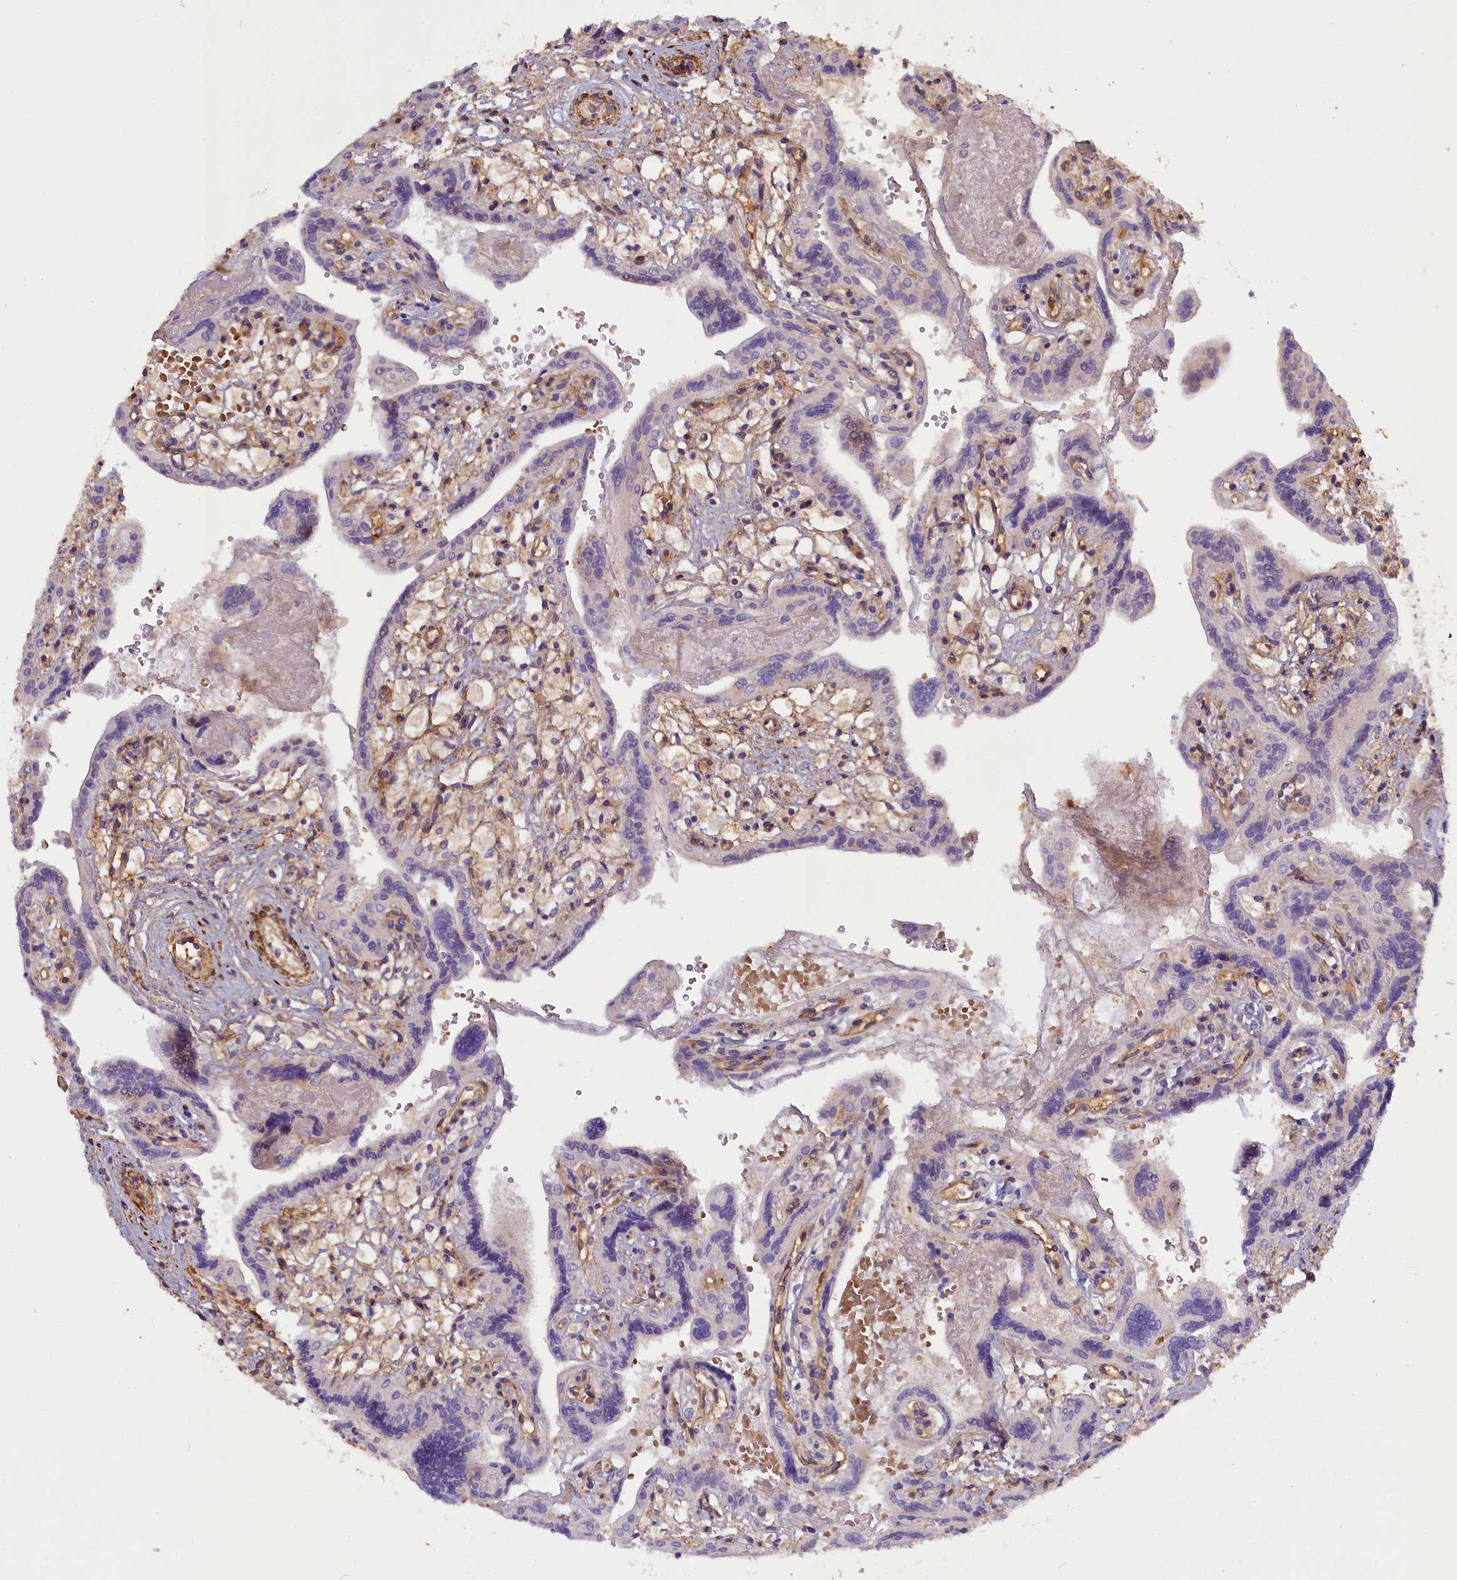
{"staining": {"intensity": "weak", "quantity": "<25%", "location": "cytoplasmic/membranous"}, "tissue": "placenta", "cell_type": "Trophoblastic cells", "image_type": "normal", "snomed": [{"axis": "morphology", "description": "Normal tissue, NOS"}, {"axis": "topography", "description": "Placenta"}], "caption": "Photomicrograph shows no protein expression in trophoblastic cells of benign placenta.", "gene": "FUZ", "patient": {"sex": "female", "age": 37}}